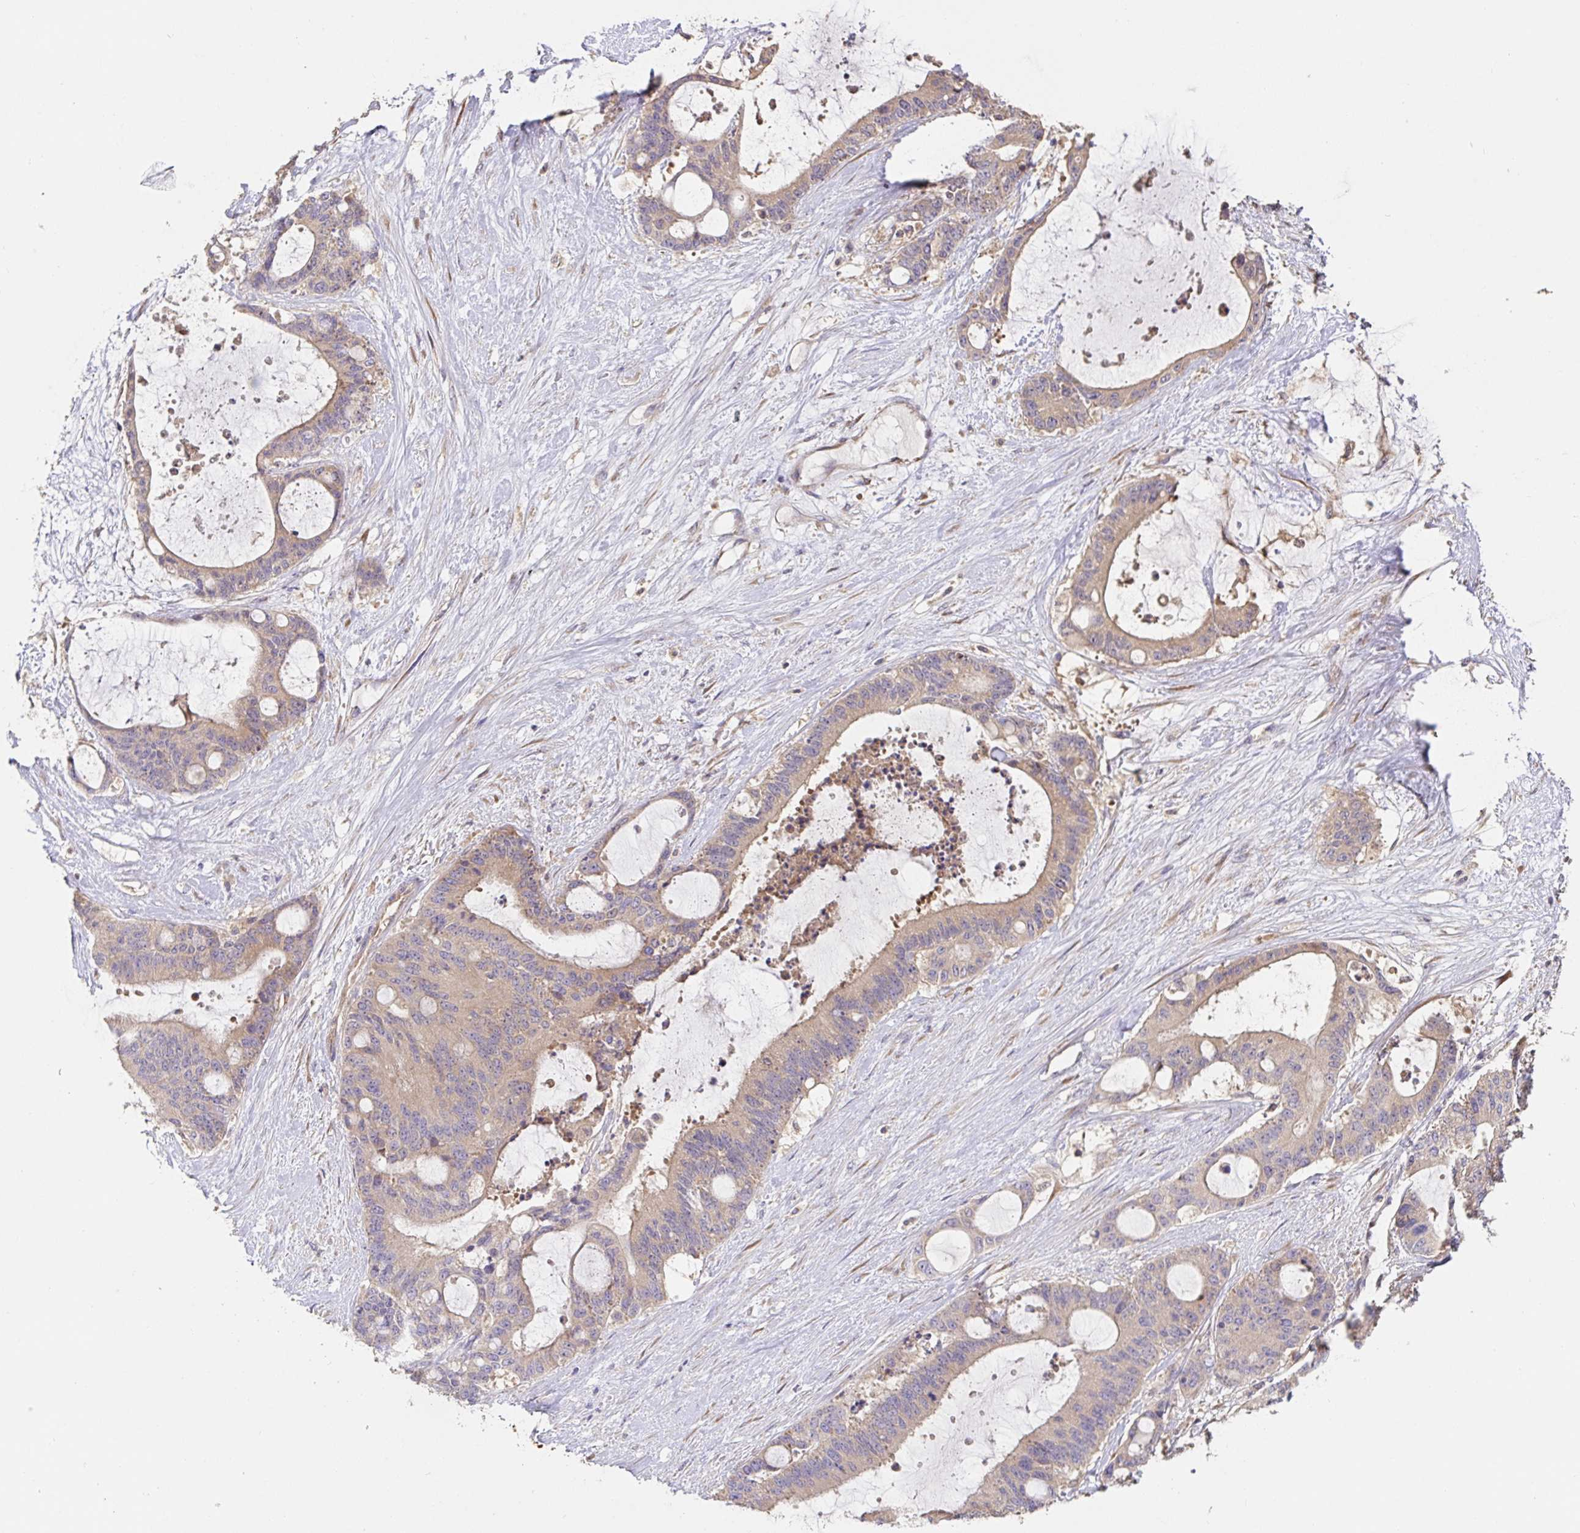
{"staining": {"intensity": "negative", "quantity": "none", "location": "none"}, "tissue": "liver cancer", "cell_type": "Tumor cells", "image_type": "cancer", "snomed": [{"axis": "morphology", "description": "Normal tissue, NOS"}, {"axis": "morphology", "description": "Cholangiocarcinoma"}, {"axis": "topography", "description": "Liver"}, {"axis": "topography", "description": "Peripheral nerve tissue"}], "caption": "Cholangiocarcinoma (liver) stained for a protein using immunohistochemistry (IHC) shows no positivity tumor cells.", "gene": "HAGH", "patient": {"sex": "female", "age": 73}}